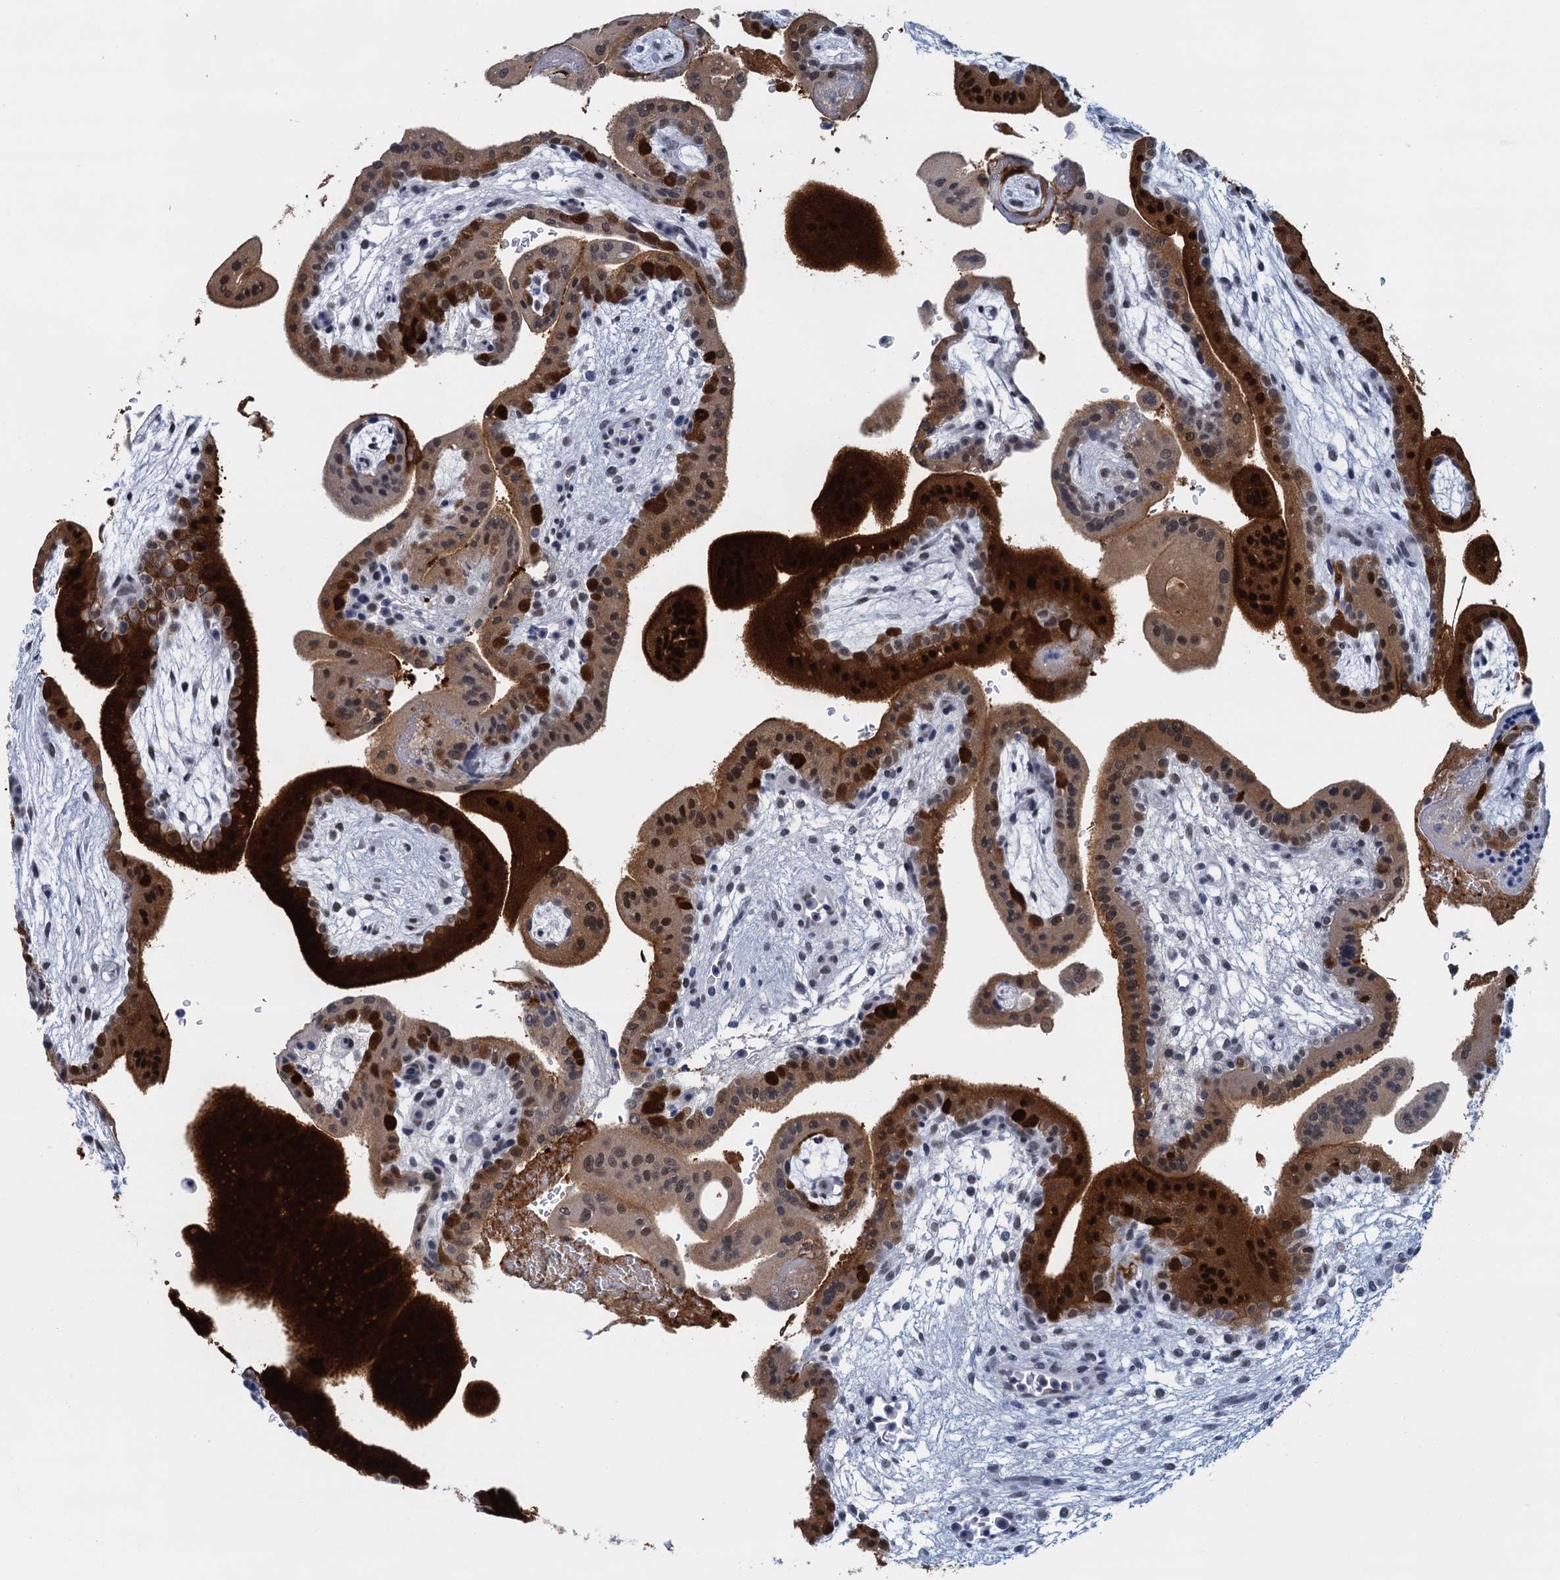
{"staining": {"intensity": "strong", "quantity": ">75%", "location": "cytoplasmic/membranous,nuclear"}, "tissue": "placenta", "cell_type": "Trophoblastic cells", "image_type": "normal", "snomed": [{"axis": "morphology", "description": "Normal tissue, NOS"}, {"axis": "topography", "description": "Placenta"}], "caption": "Immunohistochemical staining of benign human placenta demonstrates >75% levels of strong cytoplasmic/membranous,nuclear protein staining in approximately >75% of trophoblastic cells.", "gene": "EPS8L1", "patient": {"sex": "female", "age": 35}}